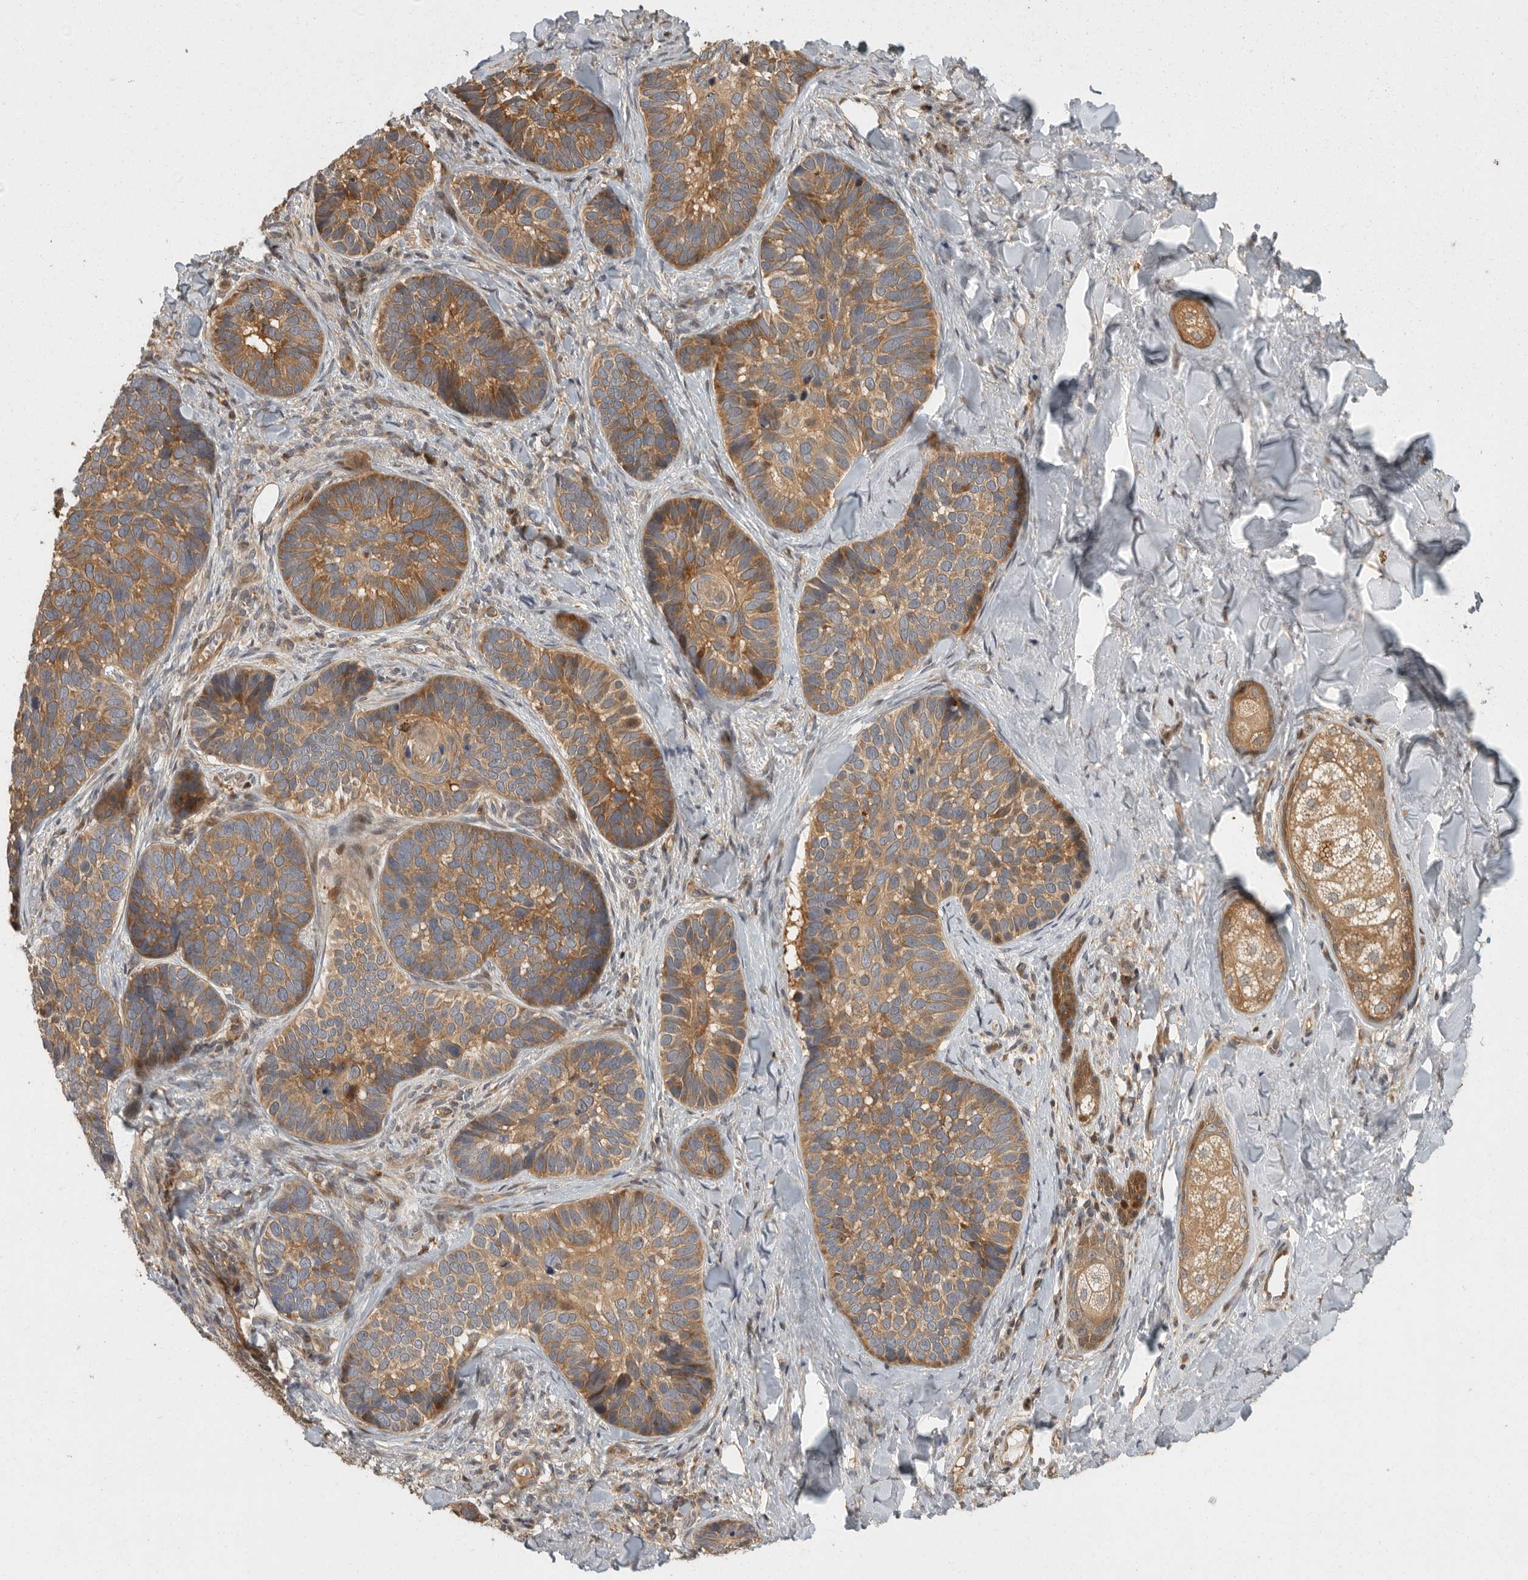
{"staining": {"intensity": "moderate", "quantity": ">75%", "location": "cytoplasmic/membranous"}, "tissue": "skin cancer", "cell_type": "Tumor cells", "image_type": "cancer", "snomed": [{"axis": "morphology", "description": "Basal cell carcinoma"}, {"axis": "topography", "description": "Skin"}], "caption": "This photomicrograph demonstrates basal cell carcinoma (skin) stained with immunohistochemistry (IHC) to label a protein in brown. The cytoplasmic/membranous of tumor cells show moderate positivity for the protein. Nuclei are counter-stained blue.", "gene": "SWT1", "patient": {"sex": "male", "age": 62}}